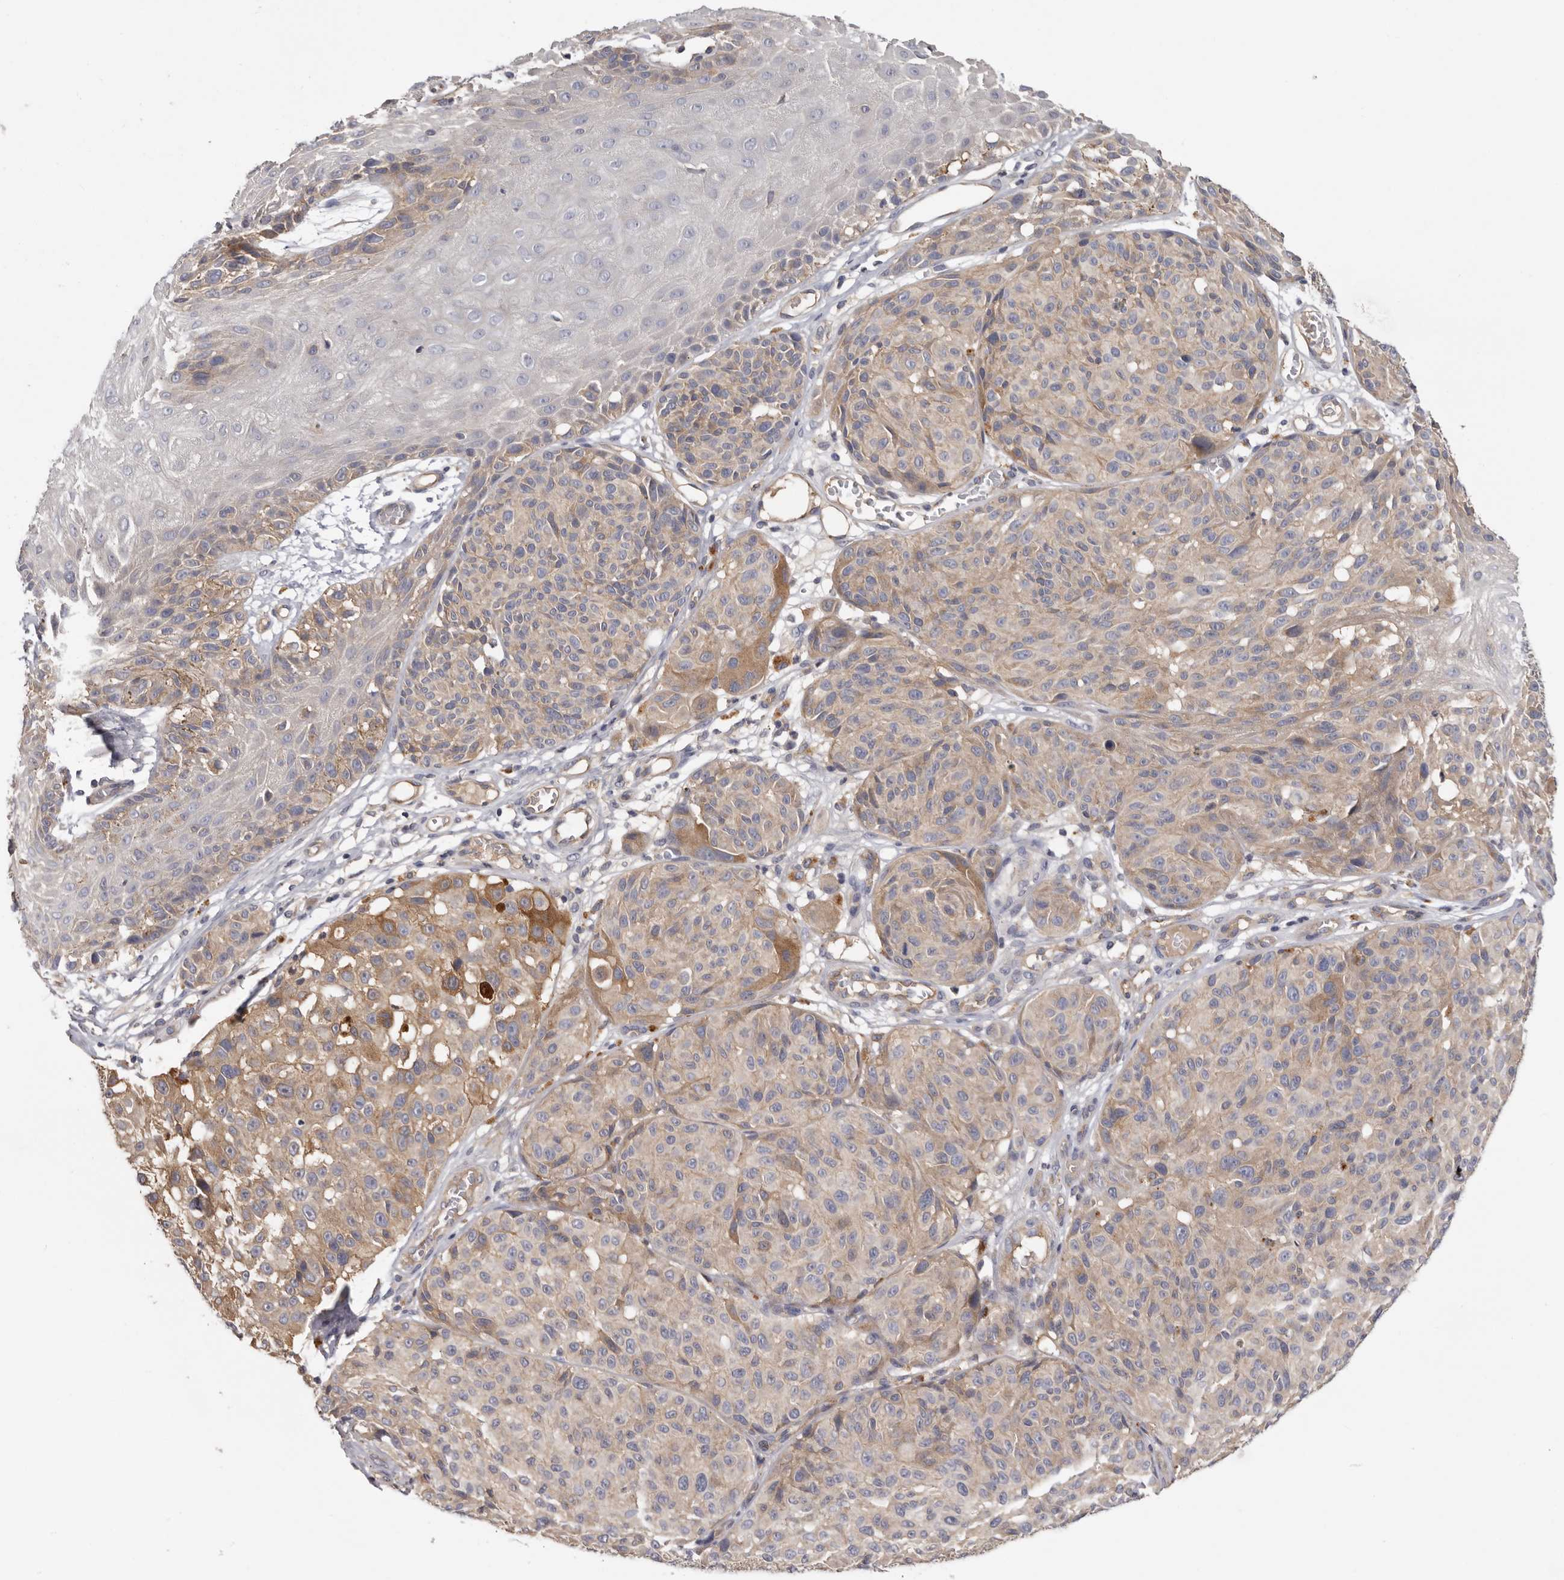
{"staining": {"intensity": "moderate", "quantity": "<25%", "location": "cytoplasmic/membranous"}, "tissue": "melanoma", "cell_type": "Tumor cells", "image_type": "cancer", "snomed": [{"axis": "morphology", "description": "Malignant melanoma, NOS"}, {"axis": "topography", "description": "Skin"}], "caption": "Moderate cytoplasmic/membranous protein staining is seen in about <25% of tumor cells in malignant melanoma.", "gene": "INKA2", "patient": {"sex": "male", "age": 83}}